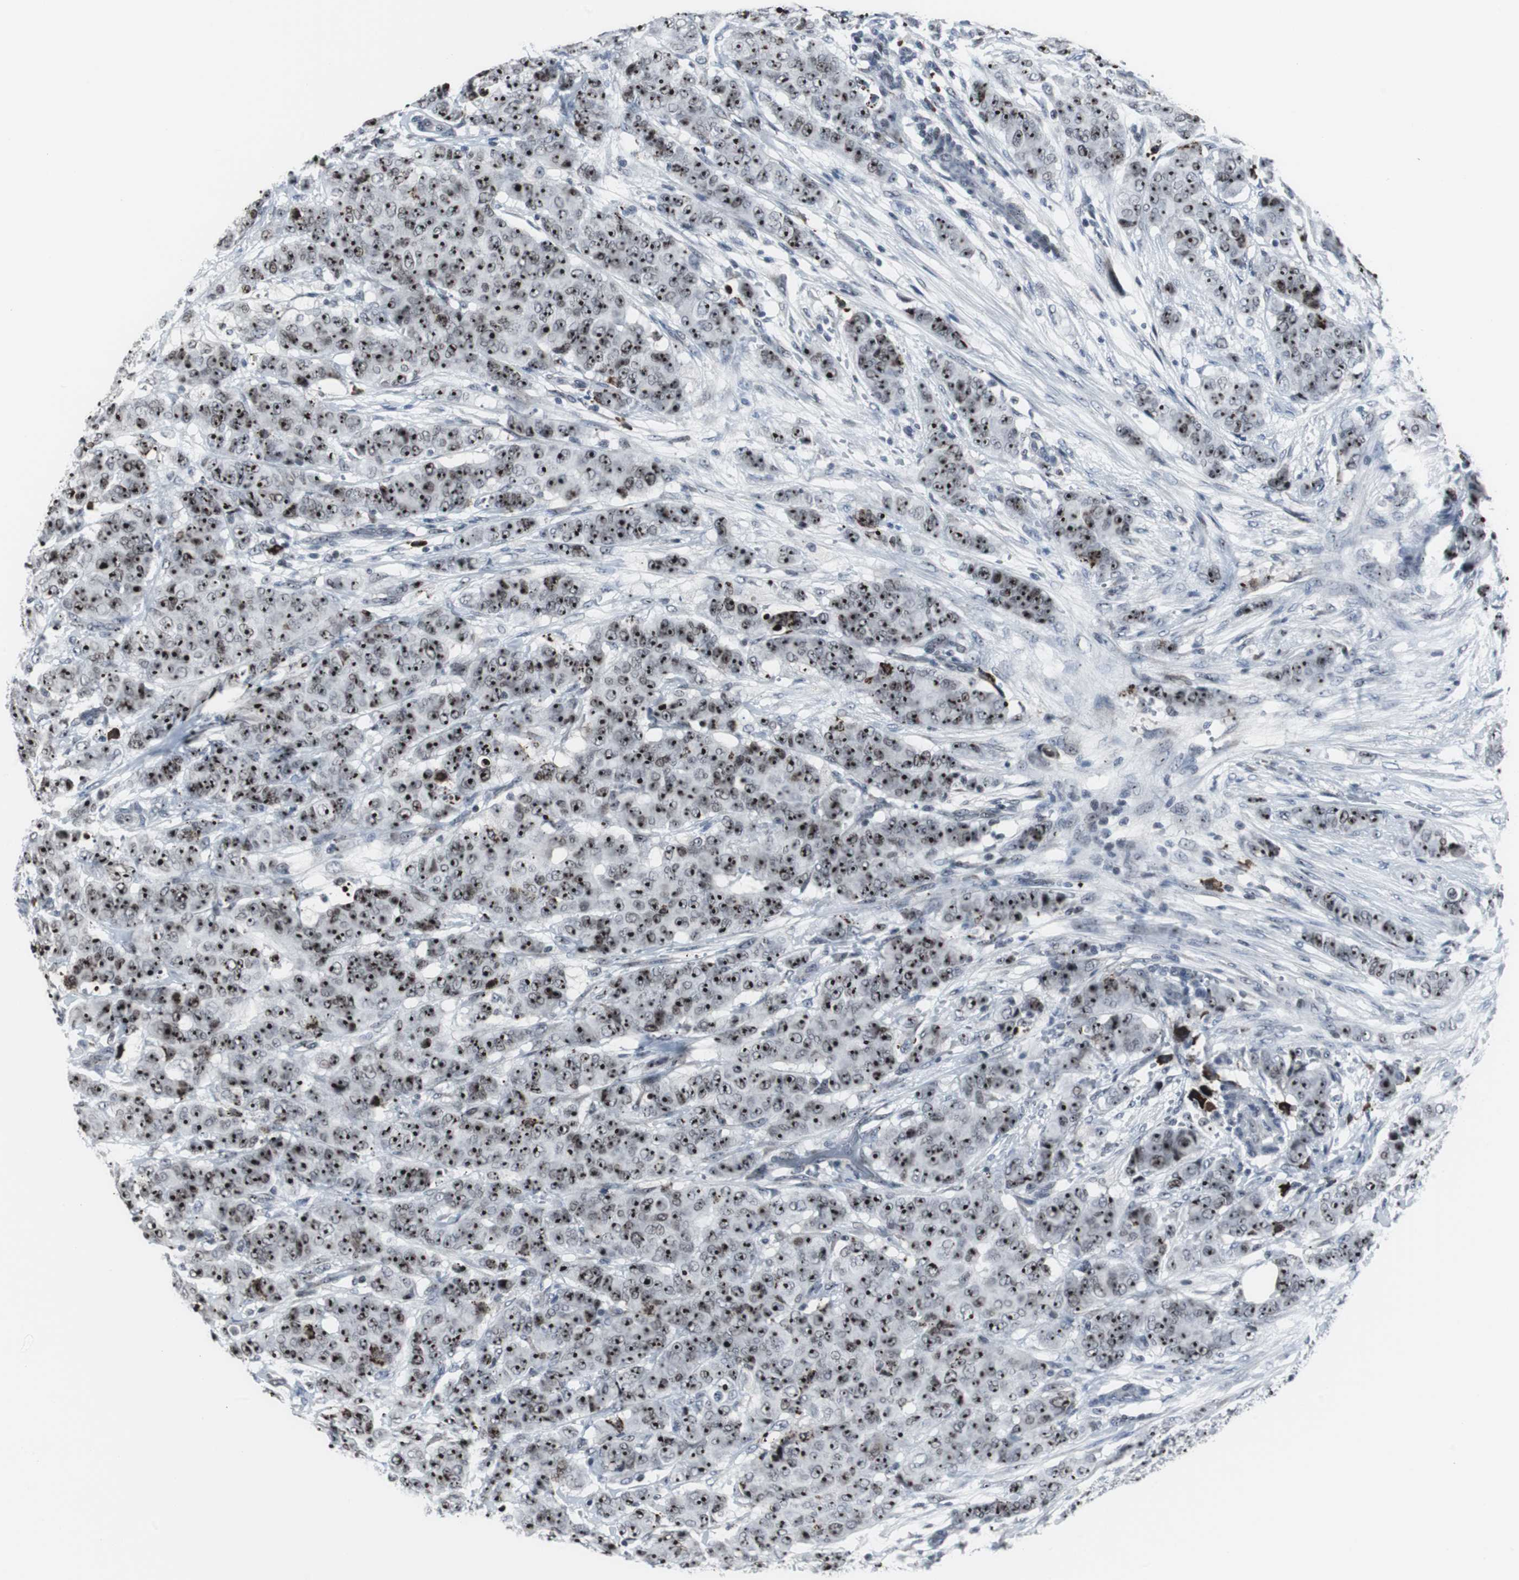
{"staining": {"intensity": "strong", "quantity": ">75%", "location": "nuclear"}, "tissue": "breast cancer", "cell_type": "Tumor cells", "image_type": "cancer", "snomed": [{"axis": "morphology", "description": "Duct carcinoma"}, {"axis": "topography", "description": "Breast"}], "caption": "Breast cancer stained with IHC shows strong nuclear staining in about >75% of tumor cells. (DAB (3,3'-diaminobenzidine) IHC, brown staining for protein, blue staining for nuclei).", "gene": "DOK1", "patient": {"sex": "female", "age": 40}}